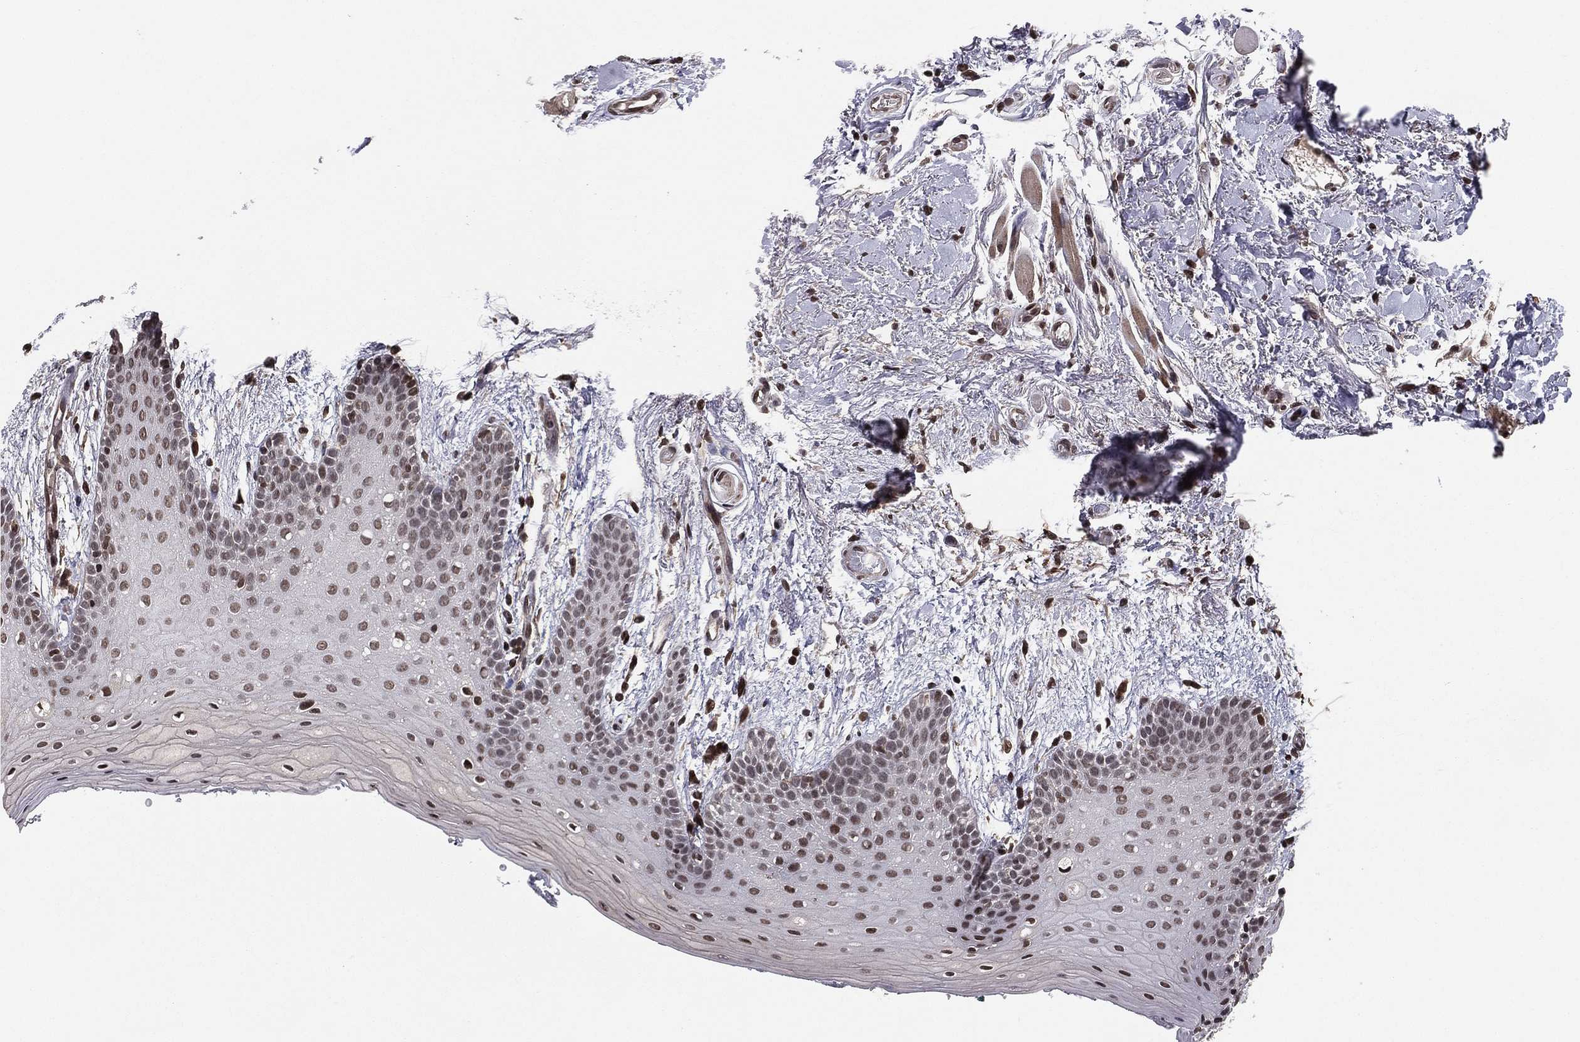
{"staining": {"intensity": "moderate", "quantity": "<25%", "location": "nuclear"}, "tissue": "oral mucosa", "cell_type": "Squamous epithelial cells", "image_type": "normal", "snomed": [{"axis": "morphology", "description": "Normal tissue, NOS"}, {"axis": "topography", "description": "Oral tissue"}, {"axis": "topography", "description": "Tounge, NOS"}], "caption": "Brown immunohistochemical staining in benign human oral mucosa displays moderate nuclear expression in approximately <25% of squamous epithelial cells. (DAB (3,3'-diaminobenzidine) IHC with brightfield microscopy, high magnification).", "gene": "RARB", "patient": {"sex": "female", "age": 86}}